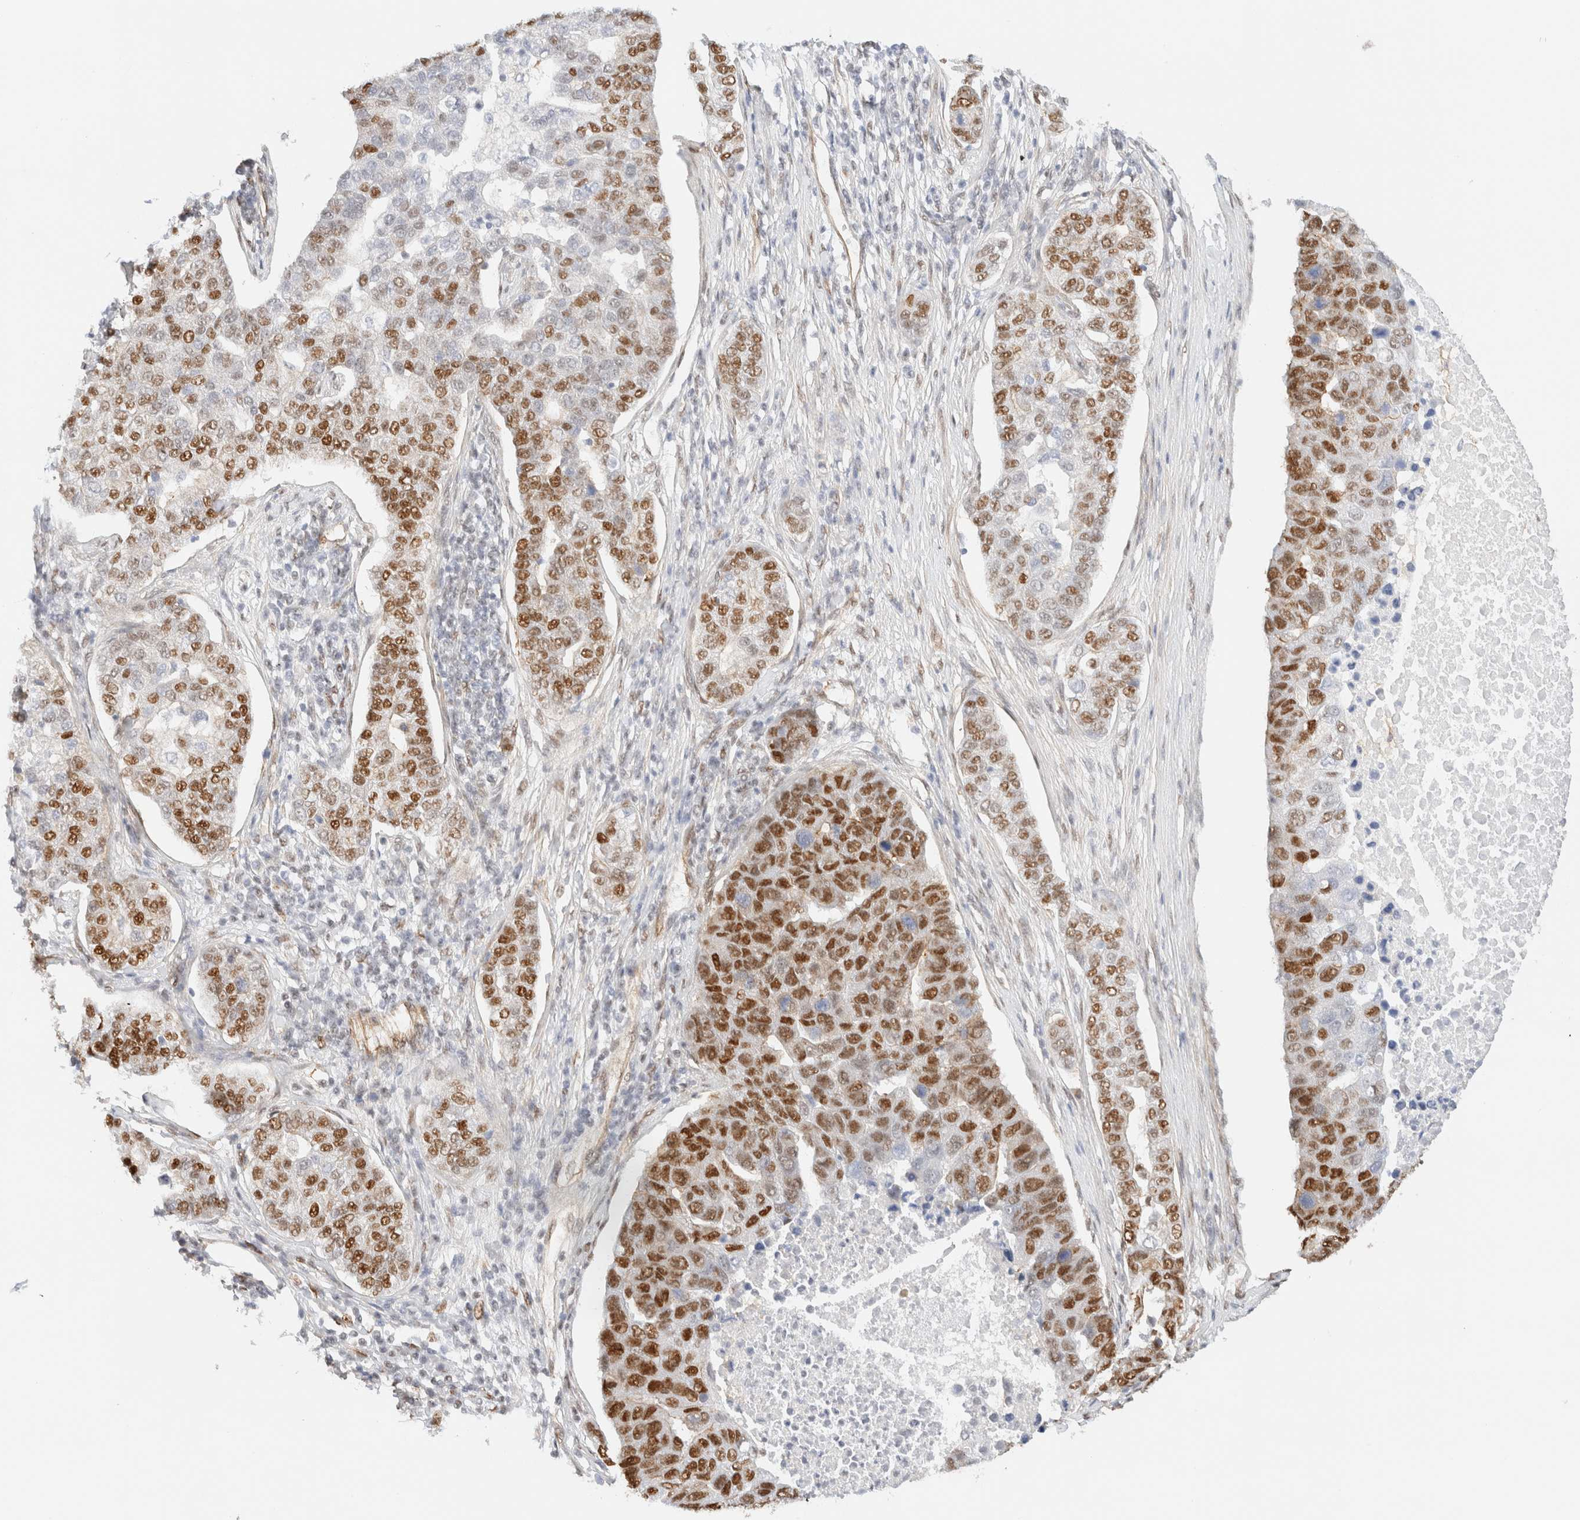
{"staining": {"intensity": "strong", "quantity": ">75%", "location": "nuclear"}, "tissue": "pancreatic cancer", "cell_type": "Tumor cells", "image_type": "cancer", "snomed": [{"axis": "morphology", "description": "Adenocarcinoma, NOS"}, {"axis": "topography", "description": "Pancreas"}], "caption": "DAB immunohistochemical staining of pancreatic cancer (adenocarcinoma) demonstrates strong nuclear protein expression in approximately >75% of tumor cells.", "gene": "ARID5A", "patient": {"sex": "female", "age": 61}}